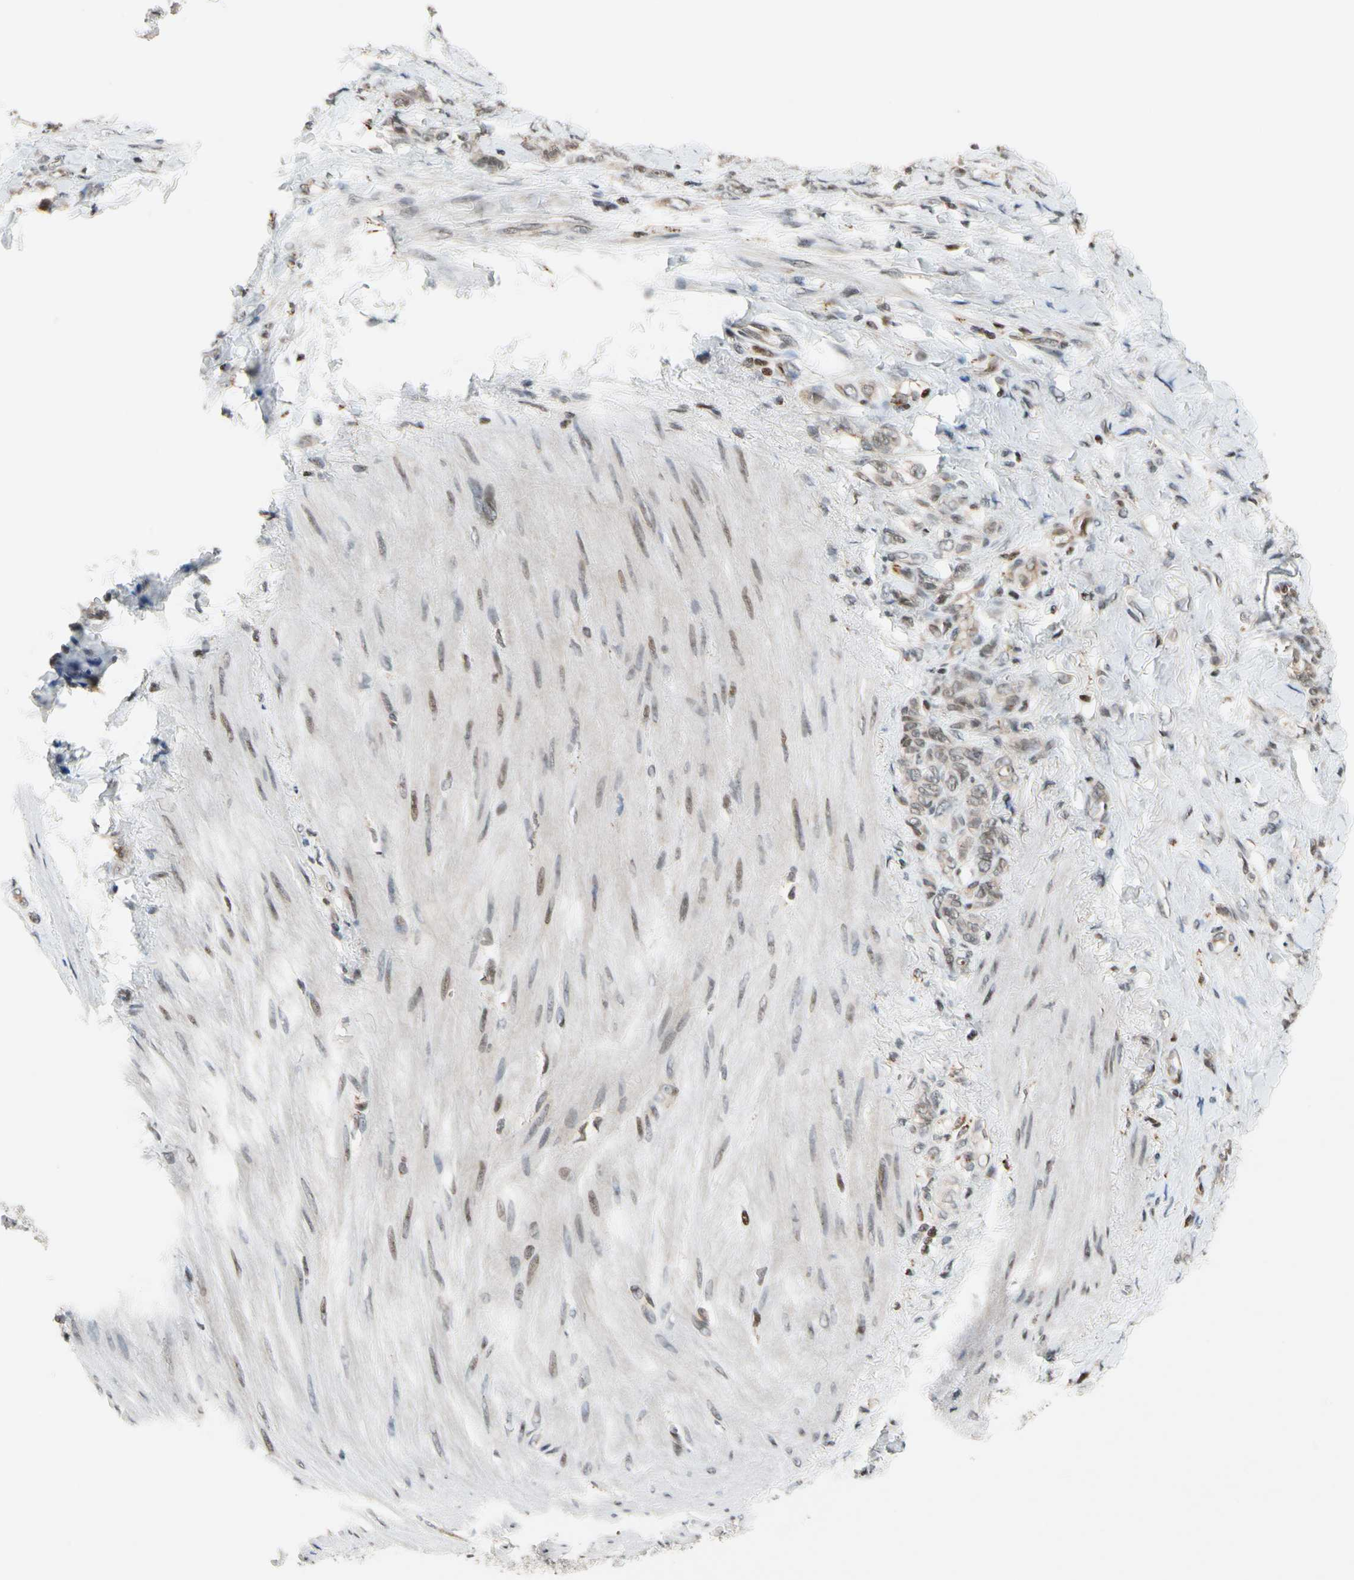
{"staining": {"intensity": "weak", "quantity": "25%-75%", "location": "cytoplasmic/membranous"}, "tissue": "stomach cancer", "cell_type": "Tumor cells", "image_type": "cancer", "snomed": [{"axis": "morphology", "description": "Adenocarcinoma, NOS"}, {"axis": "topography", "description": "Stomach"}], "caption": "A low amount of weak cytoplasmic/membranous expression is appreciated in approximately 25%-75% of tumor cells in stomach cancer (adenocarcinoma) tissue. (IHC, brightfield microscopy, high magnification).", "gene": "CDK7", "patient": {"sex": "male", "age": 82}}